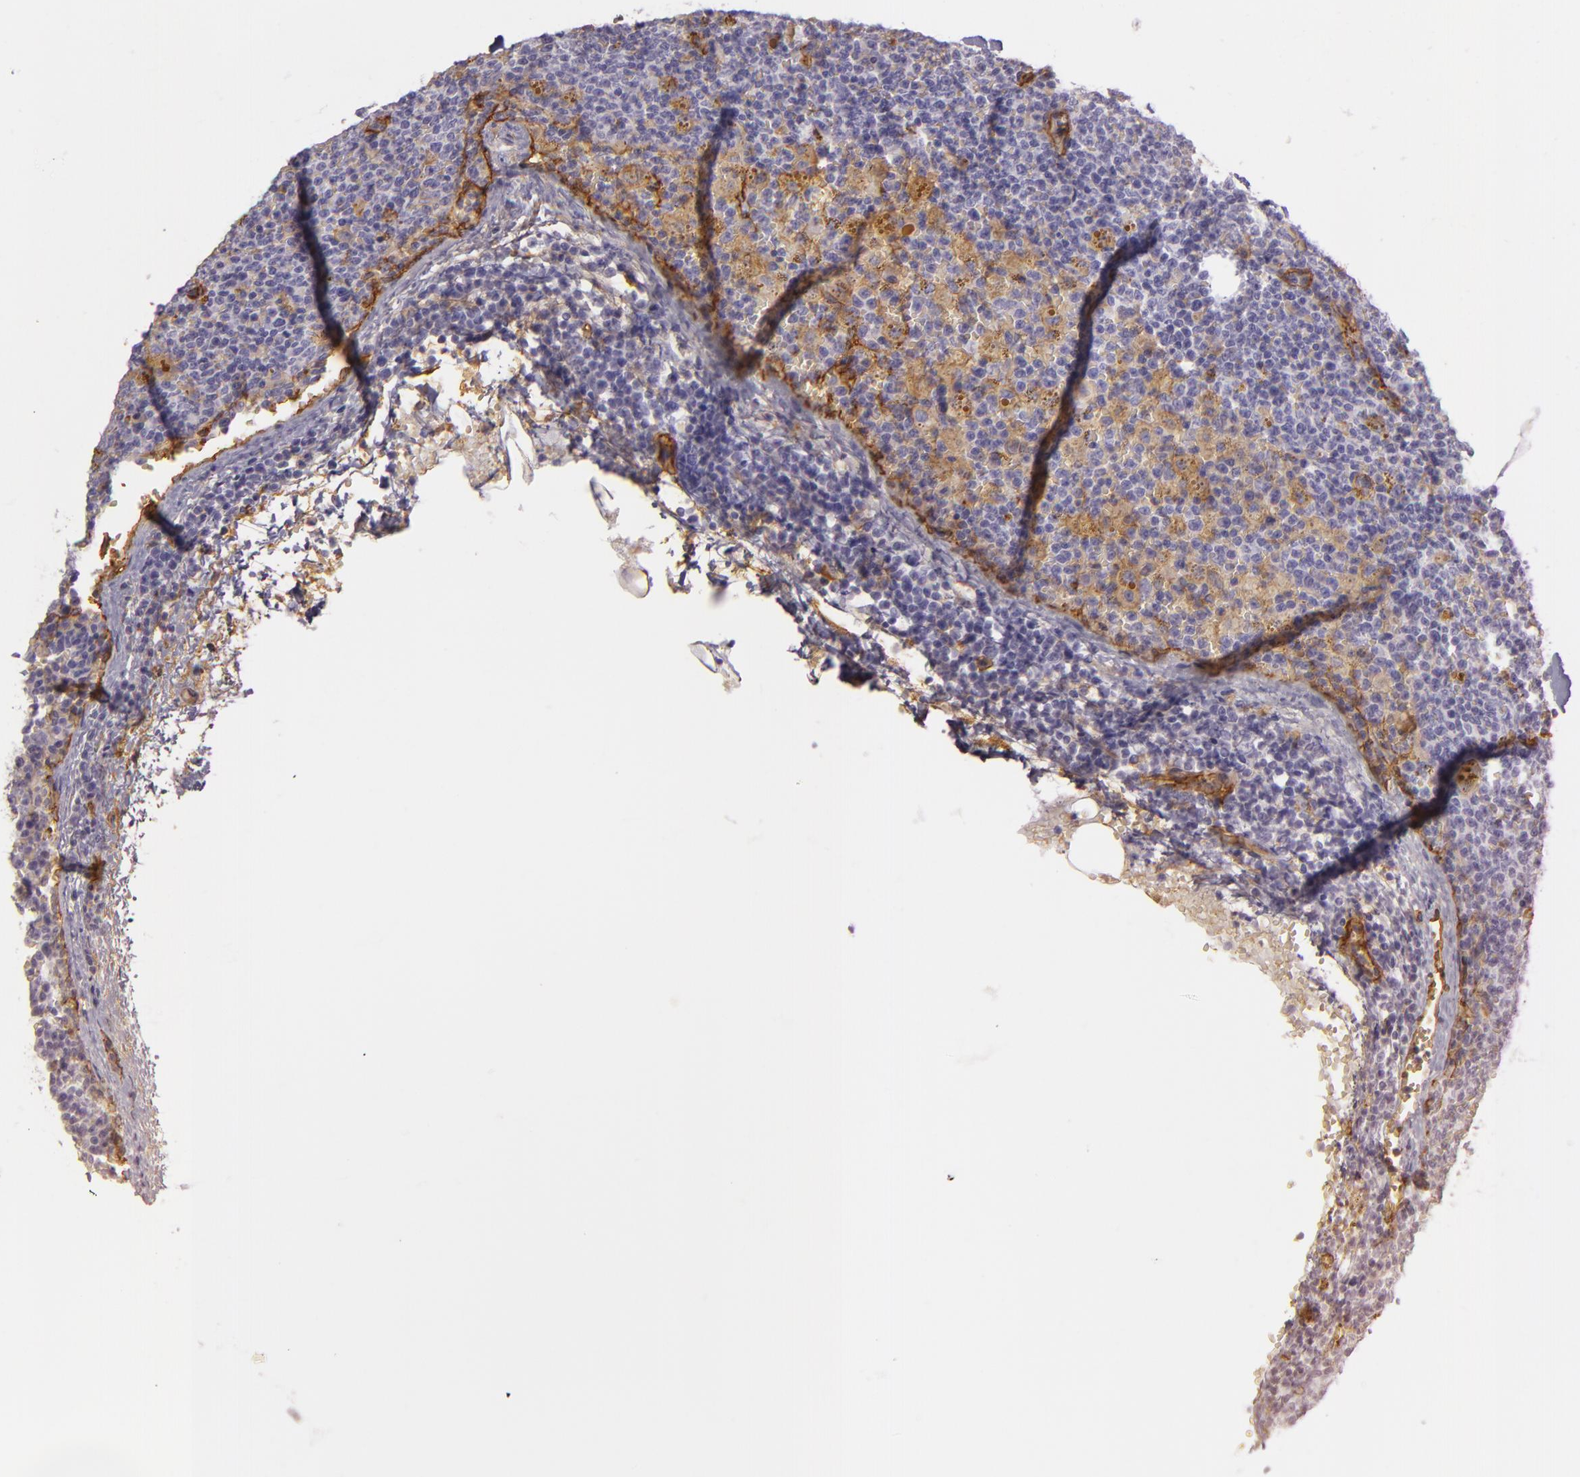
{"staining": {"intensity": "negative", "quantity": "none", "location": "none"}, "tissue": "lymphoma", "cell_type": "Tumor cells", "image_type": "cancer", "snomed": [{"axis": "morphology", "description": "Malignant lymphoma, non-Hodgkin's type, Low grade"}, {"axis": "topography", "description": "Lymph node"}], "caption": "There is no significant staining in tumor cells of malignant lymphoma, non-Hodgkin's type (low-grade). (Stains: DAB IHC with hematoxylin counter stain, Microscopy: brightfield microscopy at high magnification).", "gene": "CD59", "patient": {"sex": "male", "age": 50}}